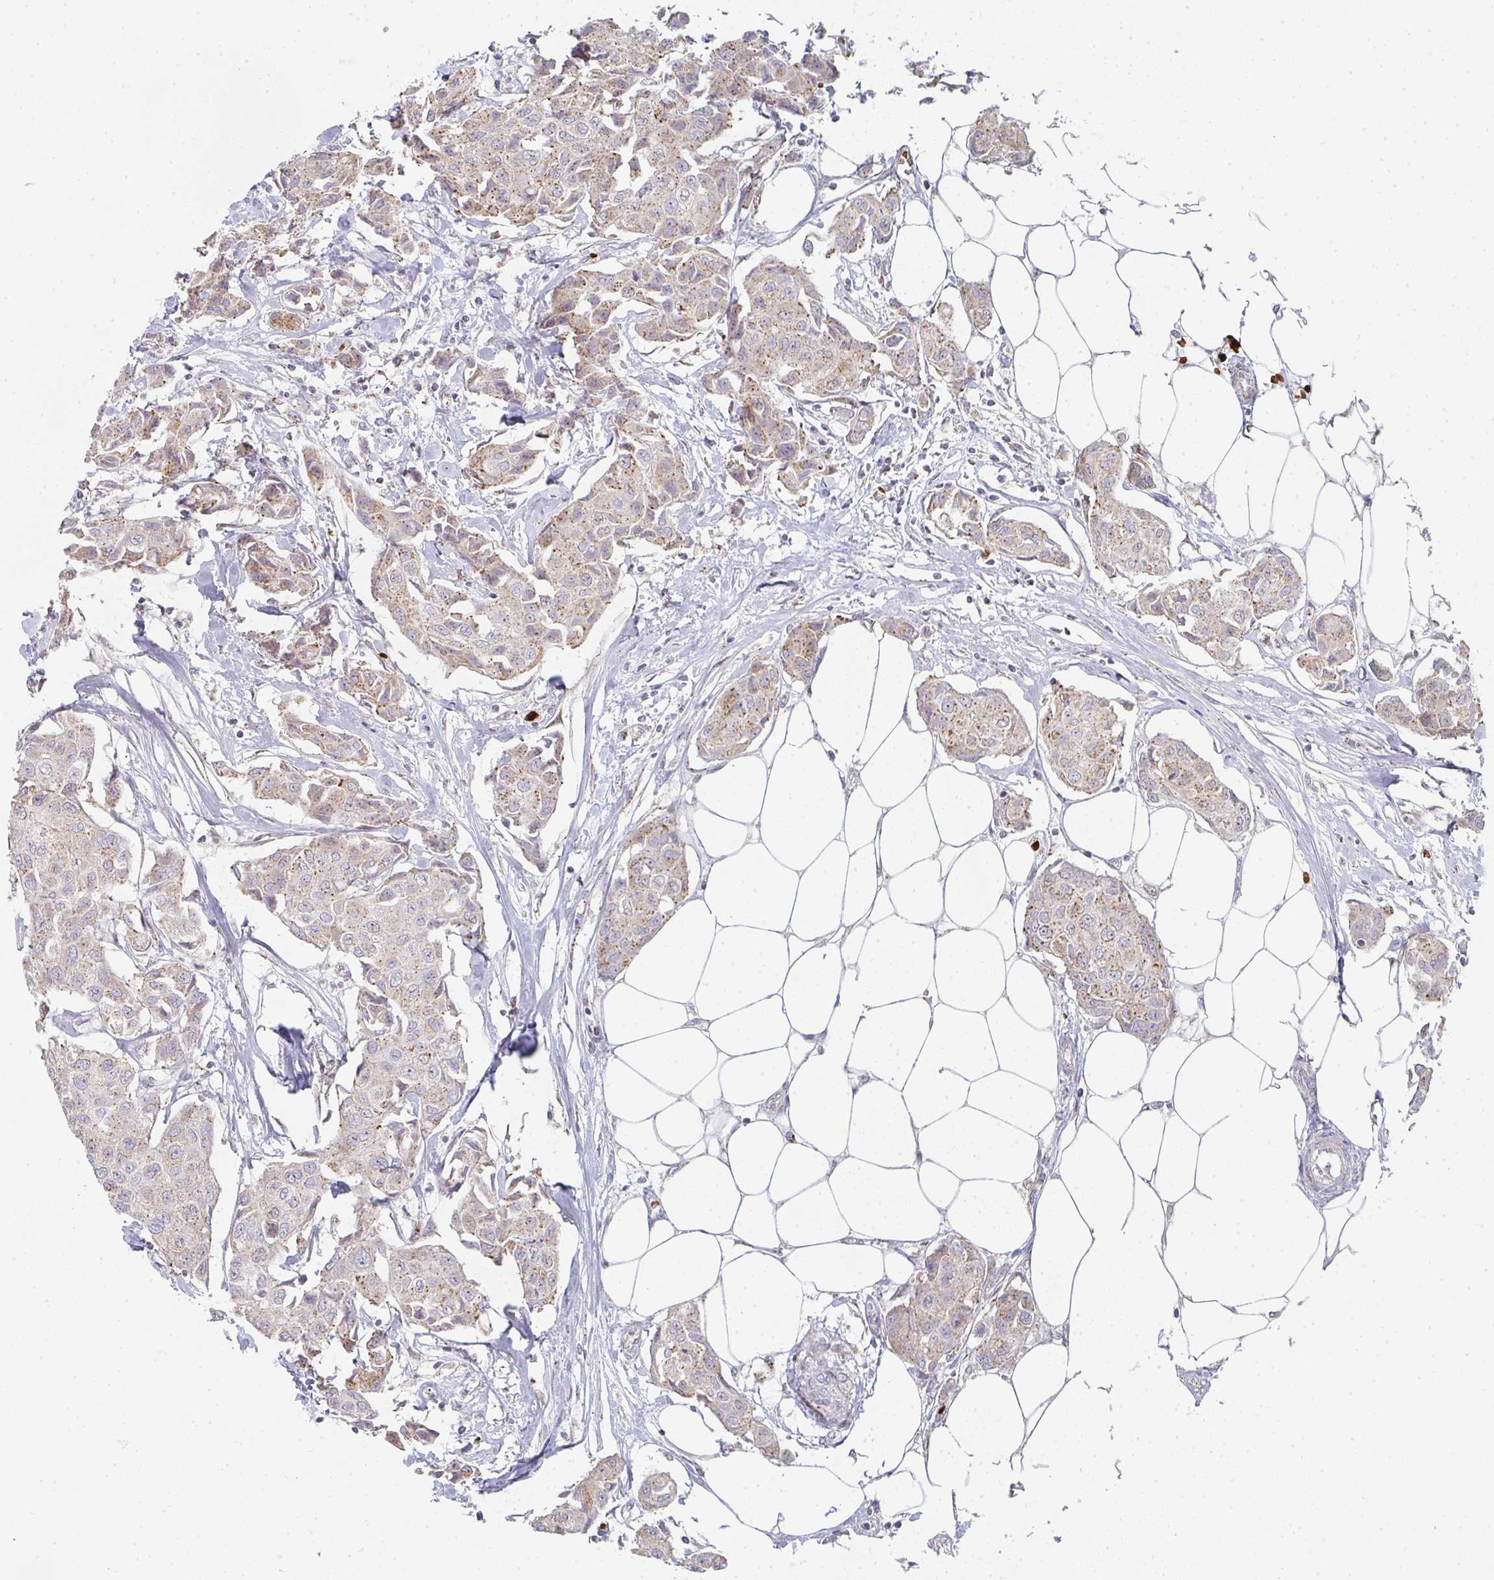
{"staining": {"intensity": "moderate", "quantity": ">75%", "location": "cytoplasmic/membranous"}, "tissue": "breast cancer", "cell_type": "Tumor cells", "image_type": "cancer", "snomed": [{"axis": "morphology", "description": "Duct carcinoma"}, {"axis": "topography", "description": "Breast"}, {"axis": "topography", "description": "Lymph node"}], "caption": "A medium amount of moderate cytoplasmic/membranous staining is identified in about >75% of tumor cells in breast cancer (intraductal carcinoma) tissue.", "gene": "ZNF526", "patient": {"sex": "female", "age": 80}}